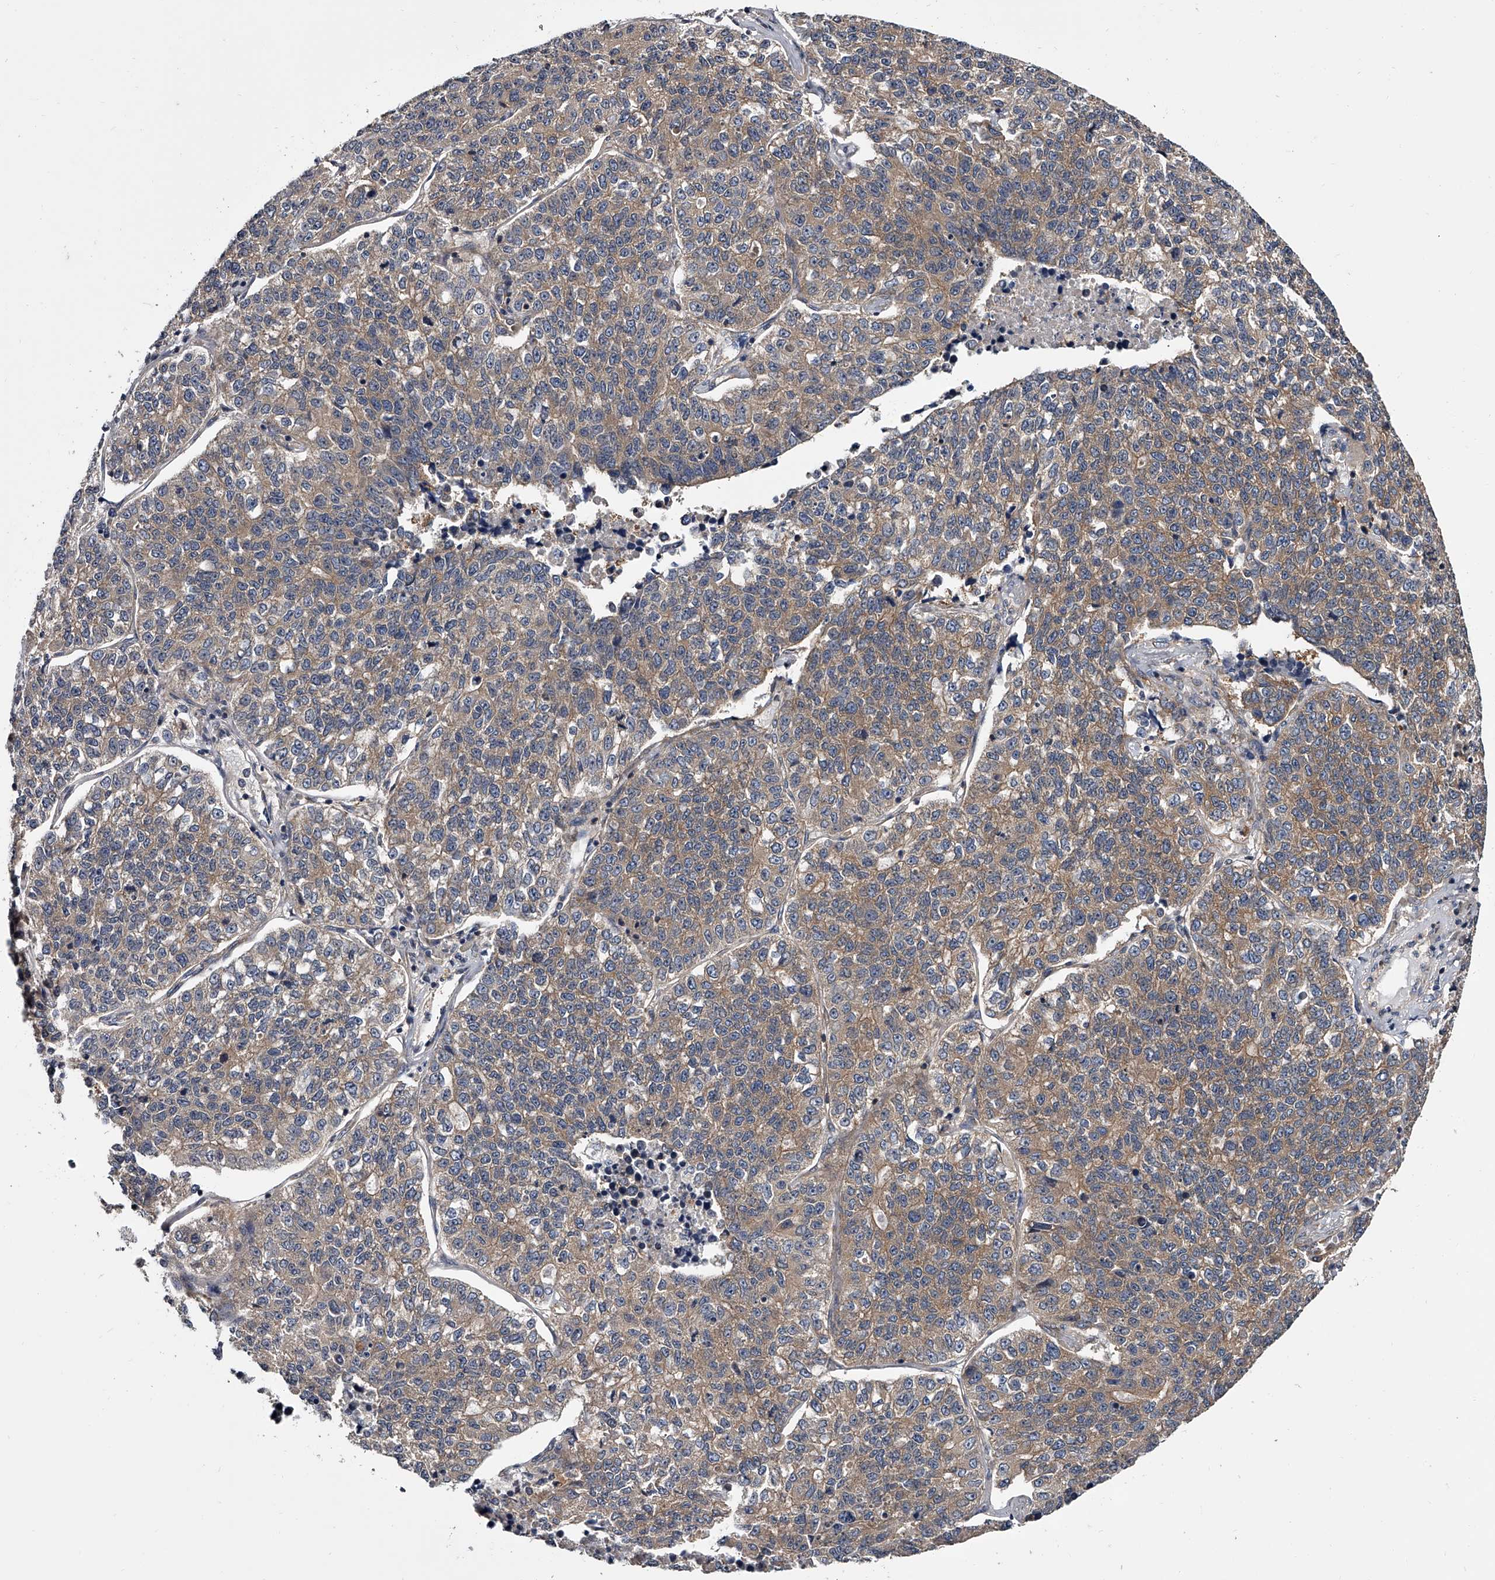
{"staining": {"intensity": "weak", "quantity": "25%-75%", "location": "cytoplasmic/membranous"}, "tissue": "lung cancer", "cell_type": "Tumor cells", "image_type": "cancer", "snomed": [{"axis": "morphology", "description": "Adenocarcinoma, NOS"}, {"axis": "topography", "description": "Lung"}], "caption": "Immunohistochemistry (IHC) (DAB) staining of human adenocarcinoma (lung) reveals weak cytoplasmic/membranous protein positivity in about 25%-75% of tumor cells. The staining was performed using DAB (3,3'-diaminobenzidine), with brown indicating positive protein expression. Nuclei are stained blue with hematoxylin.", "gene": "GAPVD1", "patient": {"sex": "male", "age": 49}}